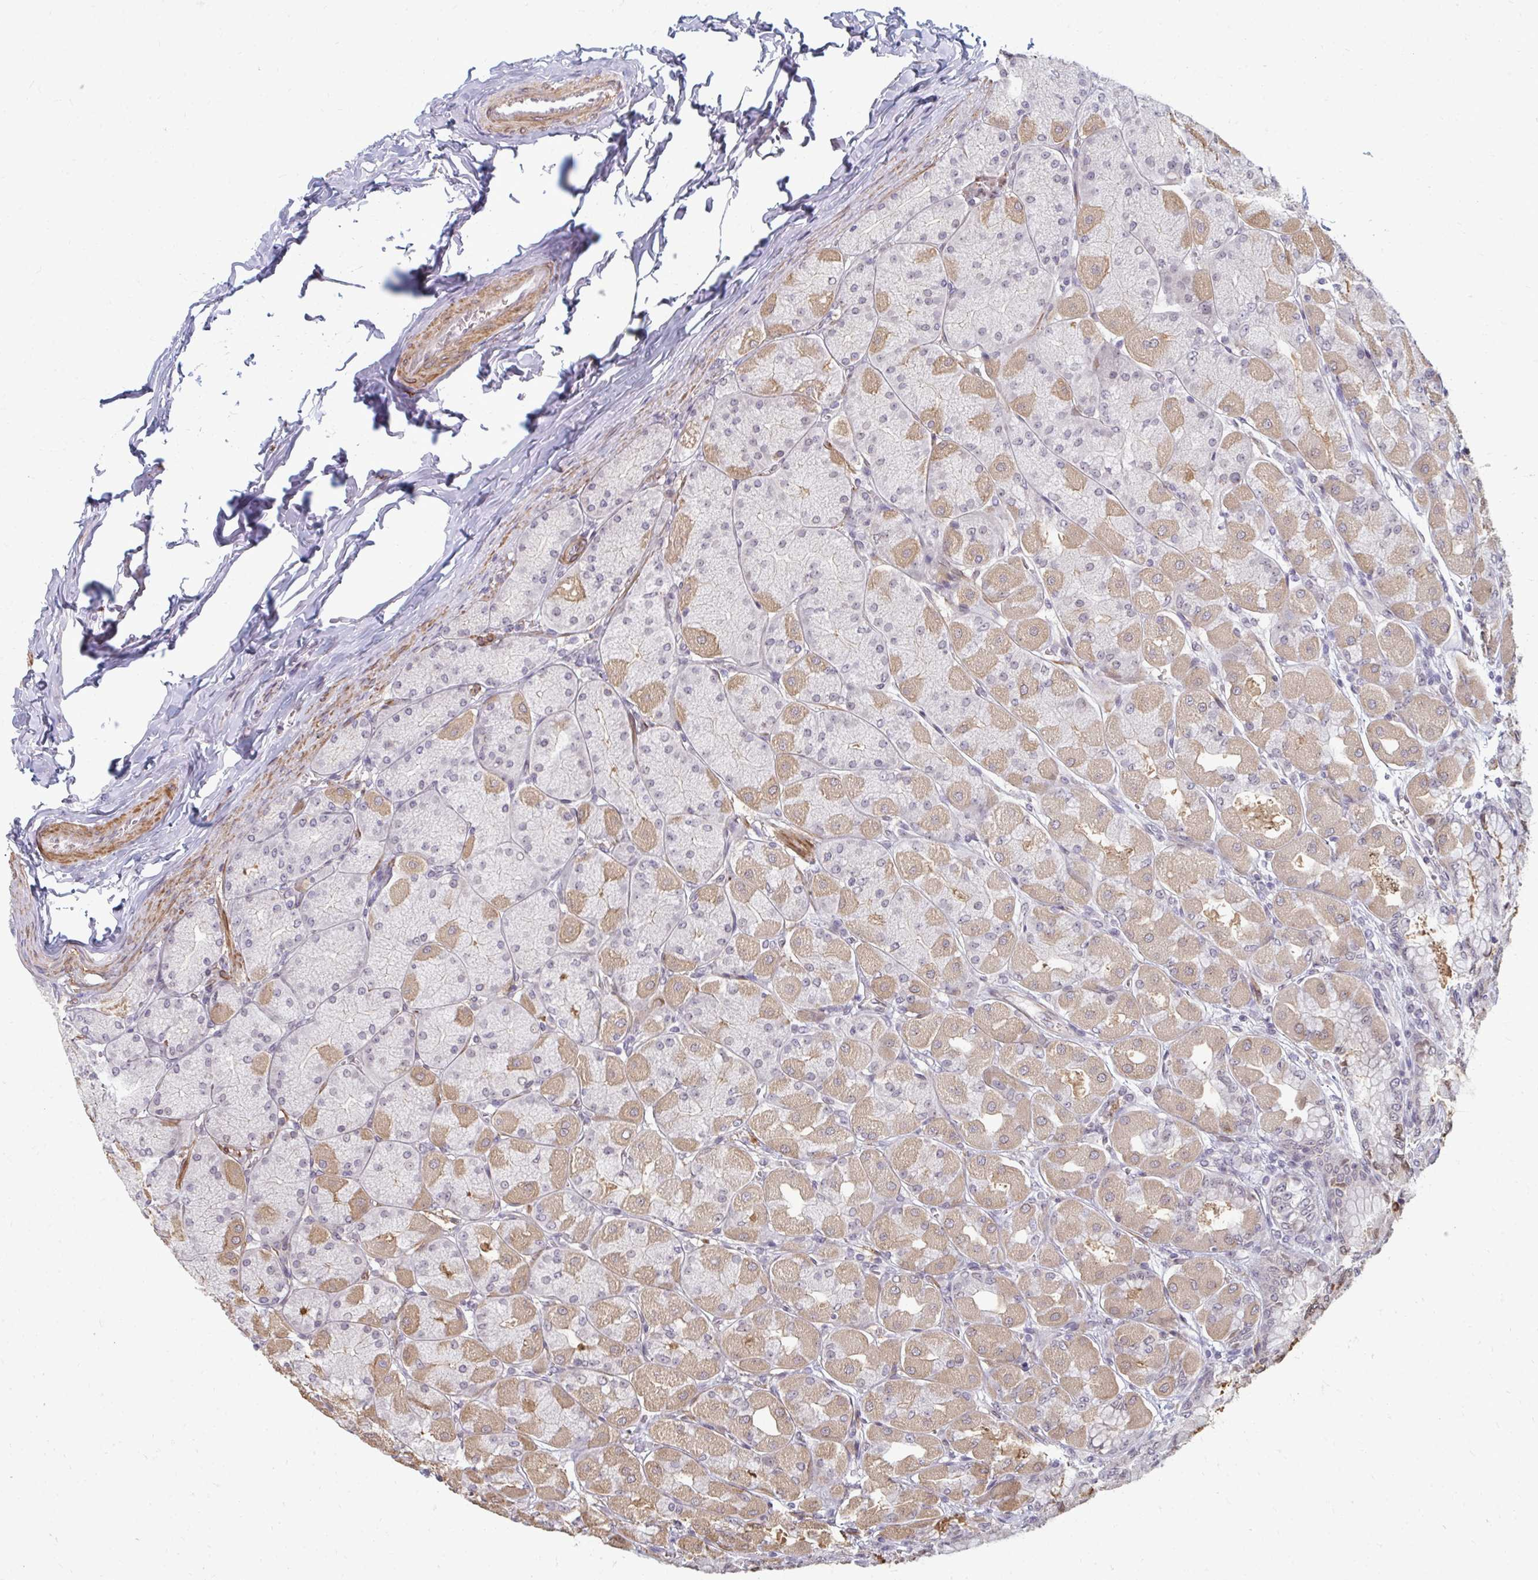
{"staining": {"intensity": "moderate", "quantity": "25%-75%", "location": "cytoplasmic/membranous,nuclear"}, "tissue": "stomach", "cell_type": "Glandular cells", "image_type": "normal", "snomed": [{"axis": "morphology", "description": "Normal tissue, NOS"}, {"axis": "topography", "description": "Stomach, upper"}], "caption": "This is a photomicrograph of immunohistochemistry (IHC) staining of benign stomach, which shows moderate expression in the cytoplasmic/membranous,nuclear of glandular cells.", "gene": "GPC5", "patient": {"sex": "female", "age": 56}}